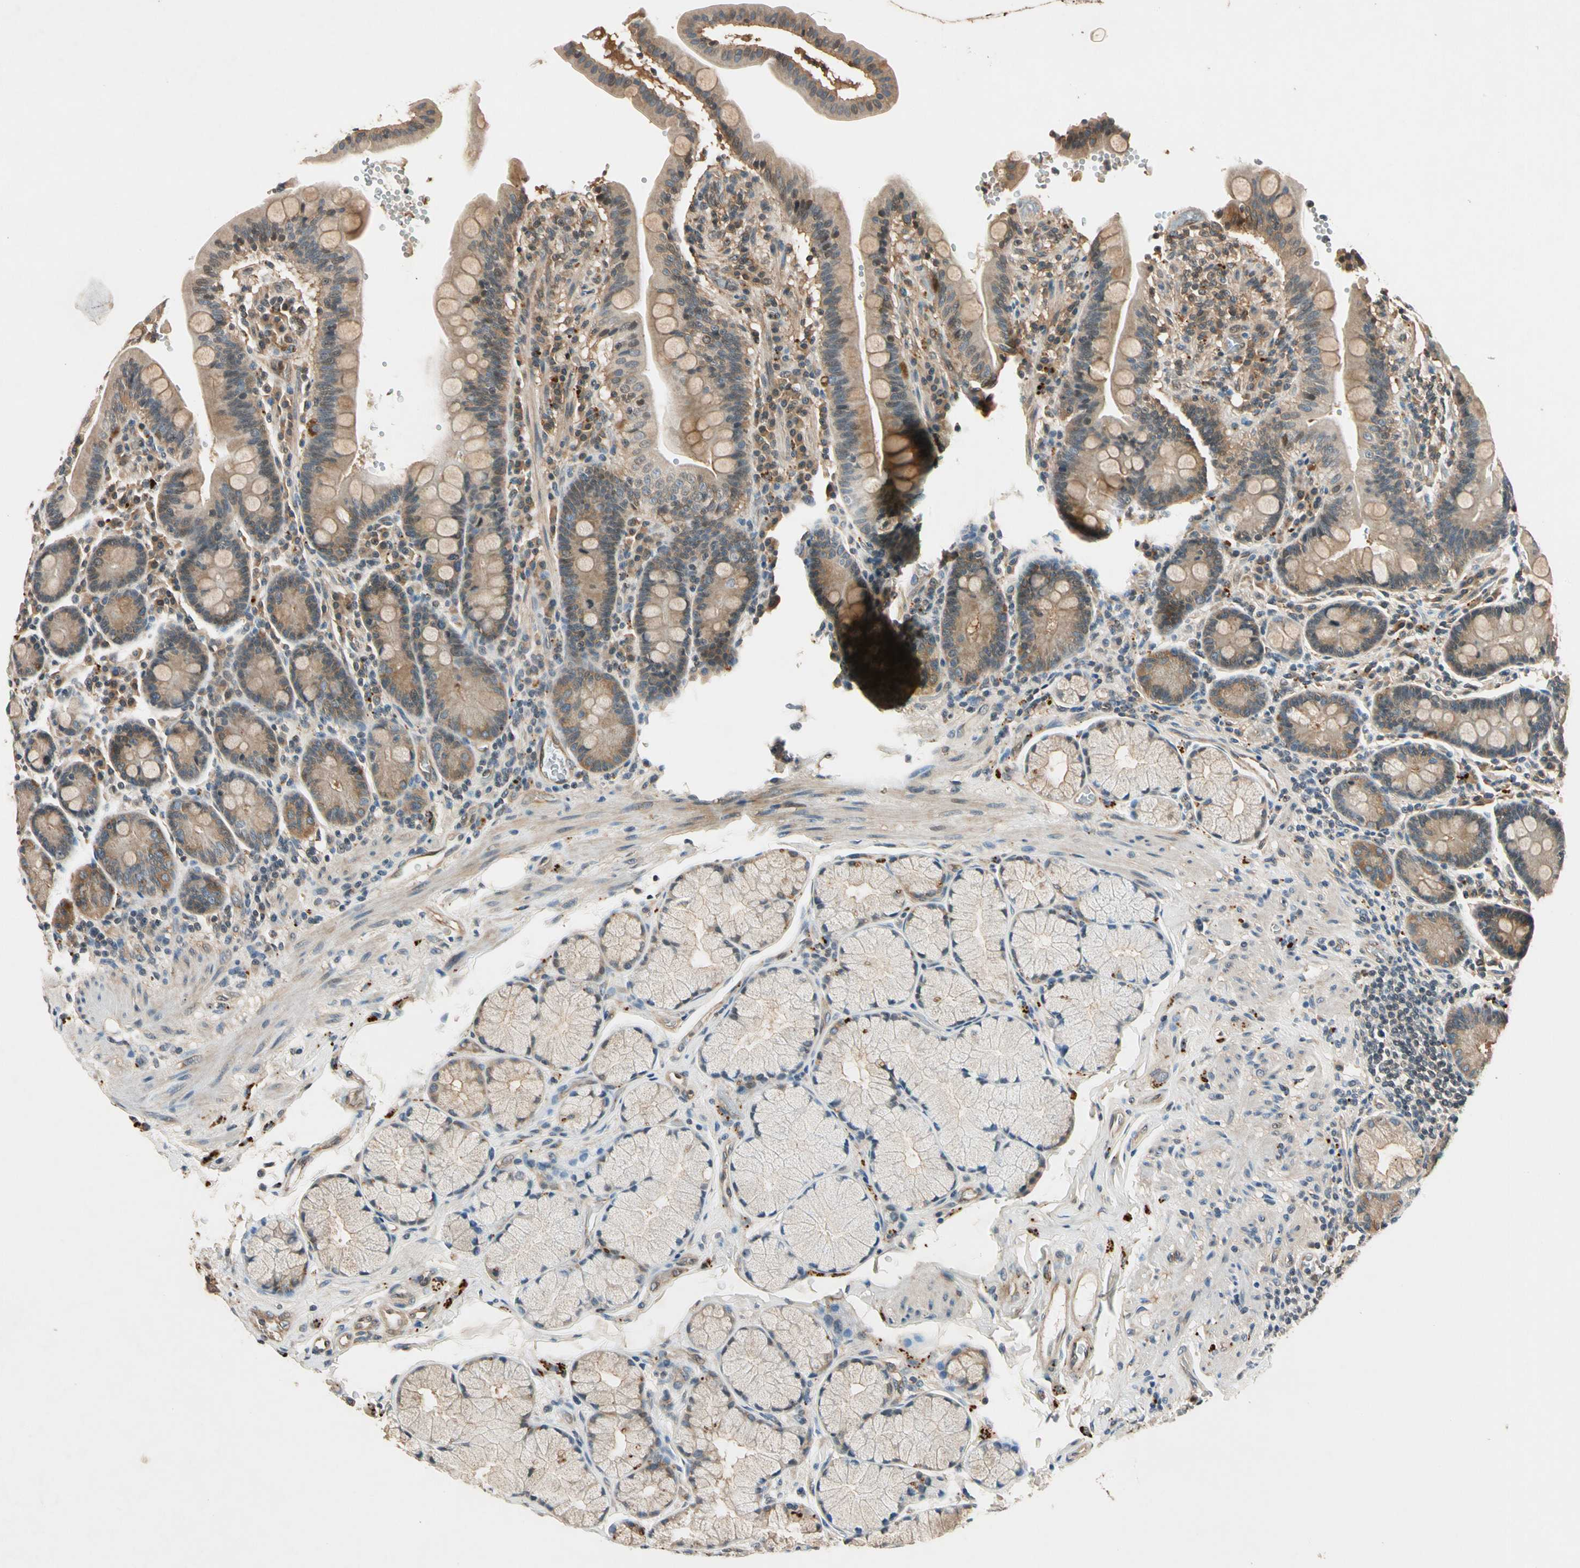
{"staining": {"intensity": "weak", "quantity": ">75%", "location": "cytoplasmic/membranous"}, "tissue": "duodenum", "cell_type": "Glandular cells", "image_type": "normal", "snomed": [{"axis": "morphology", "description": "Normal tissue, NOS"}, {"axis": "topography", "description": "Pancreas"}, {"axis": "topography", "description": "Duodenum"}], "caption": "The histopathology image shows staining of normal duodenum, revealing weak cytoplasmic/membranous protein positivity (brown color) within glandular cells. The staining was performed using DAB (3,3'-diaminobenzidine), with brown indicating positive protein expression. Nuclei are stained blue with hematoxylin.", "gene": "ROCK2", "patient": {"sex": "male", "age": 79}}